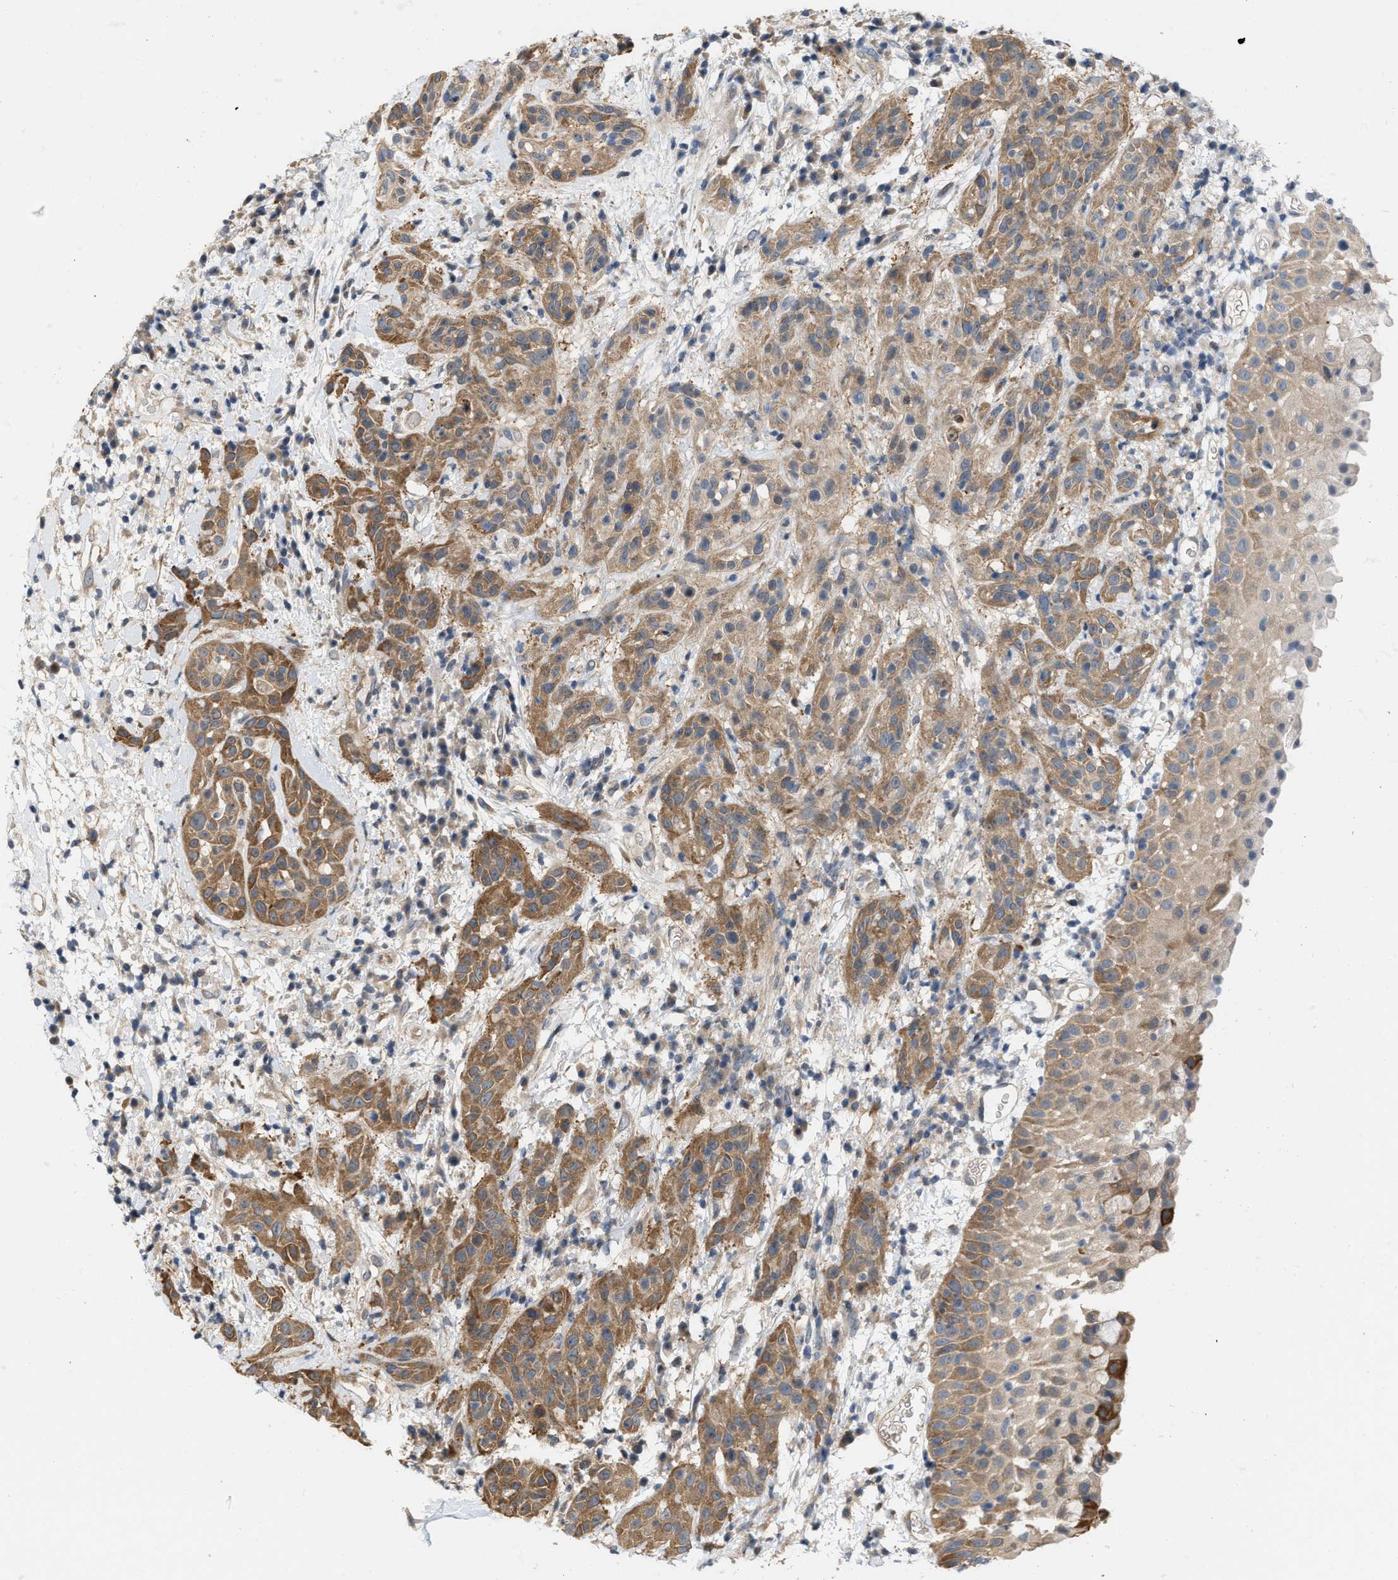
{"staining": {"intensity": "moderate", "quantity": ">75%", "location": "cytoplasmic/membranous"}, "tissue": "head and neck cancer", "cell_type": "Tumor cells", "image_type": "cancer", "snomed": [{"axis": "morphology", "description": "Squamous cell carcinoma, NOS"}, {"axis": "topography", "description": "Head-Neck"}], "caption": "High-magnification brightfield microscopy of head and neck squamous cell carcinoma stained with DAB (3,3'-diaminobenzidine) (brown) and counterstained with hematoxylin (blue). tumor cells exhibit moderate cytoplasmic/membranous staining is appreciated in about>75% of cells.", "gene": "CSNK1A1", "patient": {"sex": "male", "age": 62}}